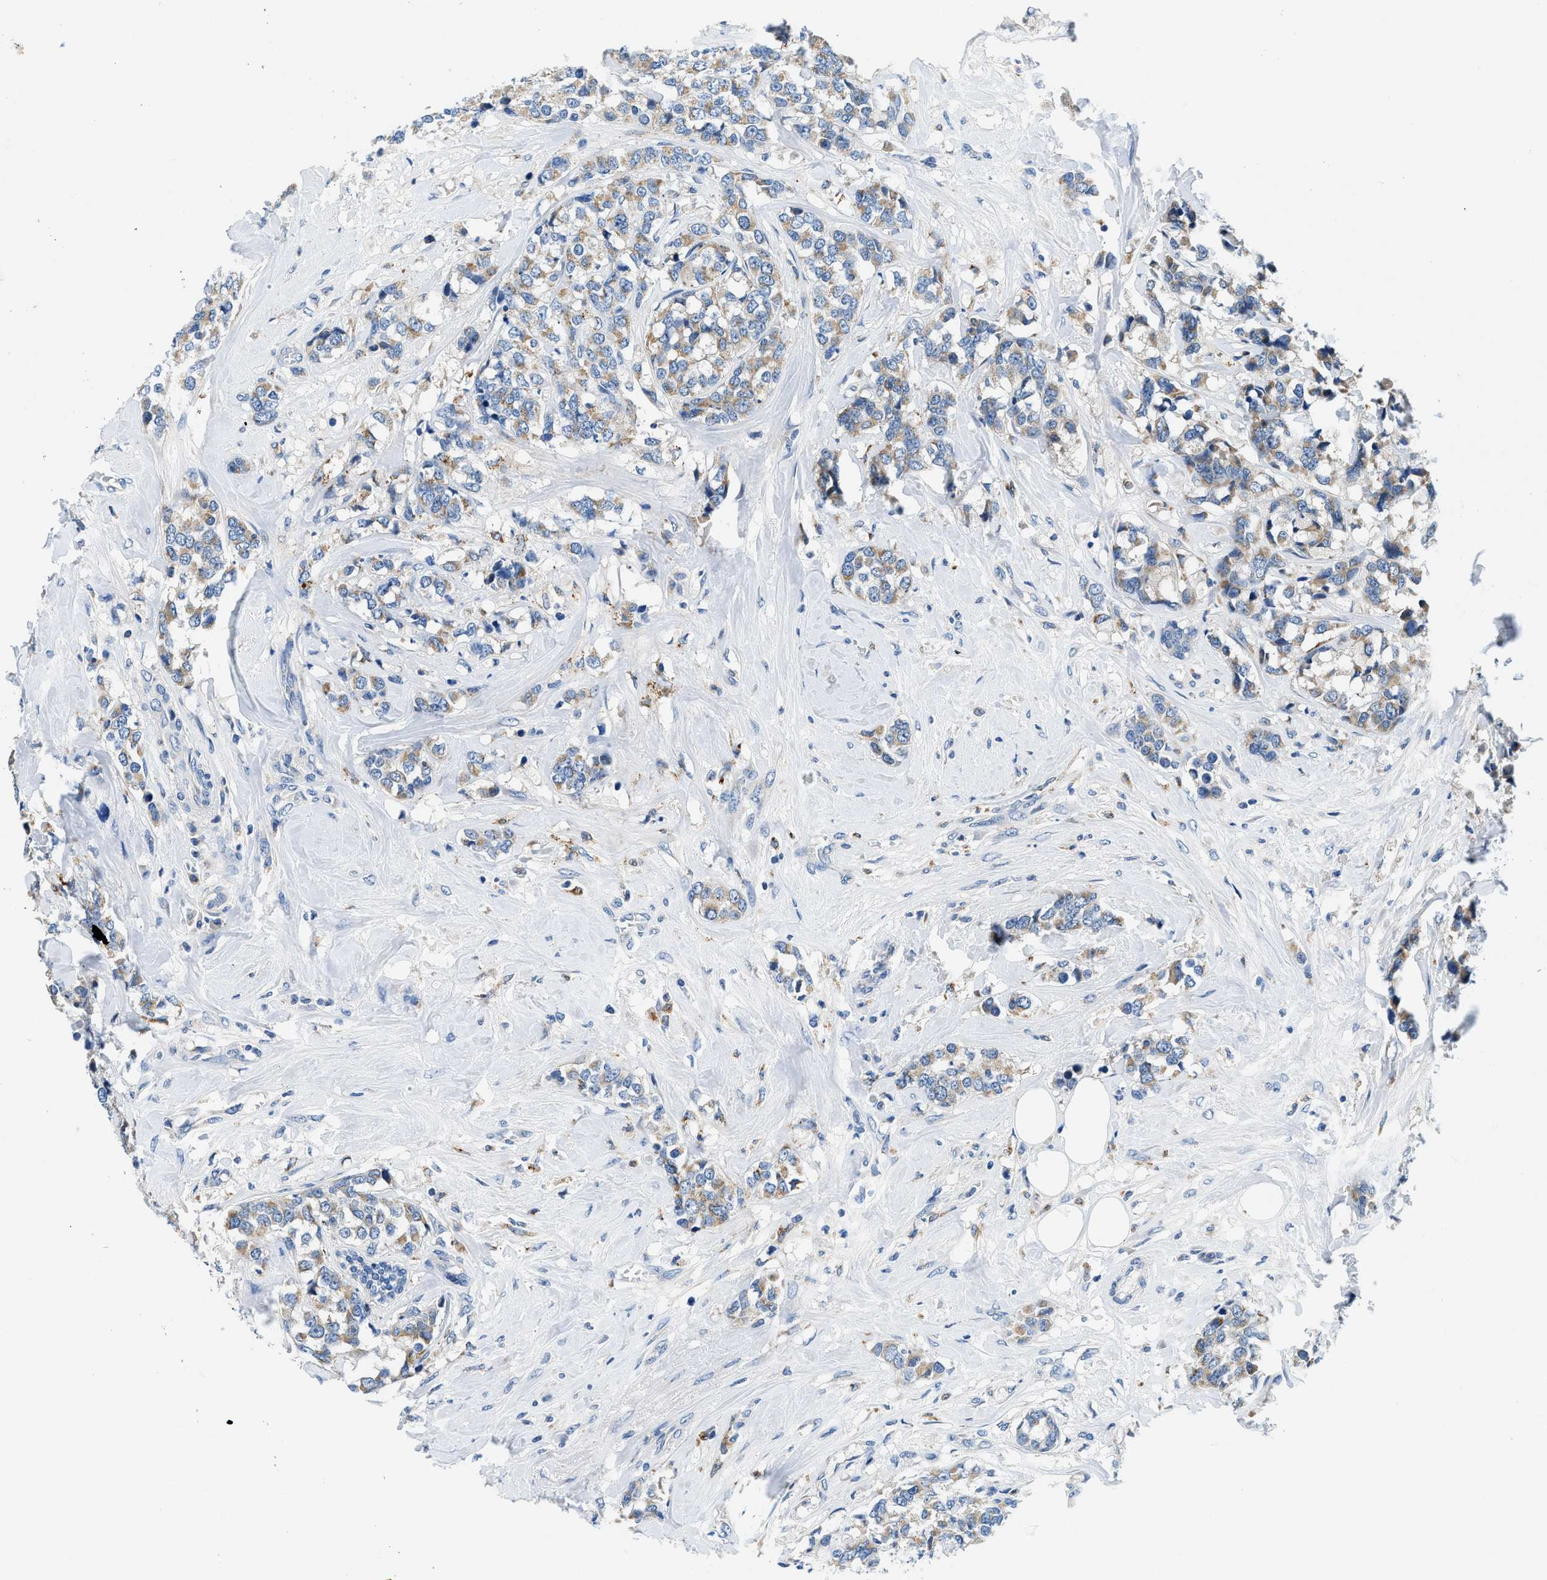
{"staining": {"intensity": "weak", "quantity": ">75%", "location": "cytoplasmic/membranous"}, "tissue": "breast cancer", "cell_type": "Tumor cells", "image_type": "cancer", "snomed": [{"axis": "morphology", "description": "Lobular carcinoma"}, {"axis": "topography", "description": "Breast"}], "caption": "Immunohistochemistry (IHC) (DAB (3,3'-diaminobenzidine)) staining of breast lobular carcinoma displays weak cytoplasmic/membranous protein staining in approximately >75% of tumor cells. (Brightfield microscopy of DAB IHC at high magnification).", "gene": "ADGRE3", "patient": {"sex": "female", "age": 59}}